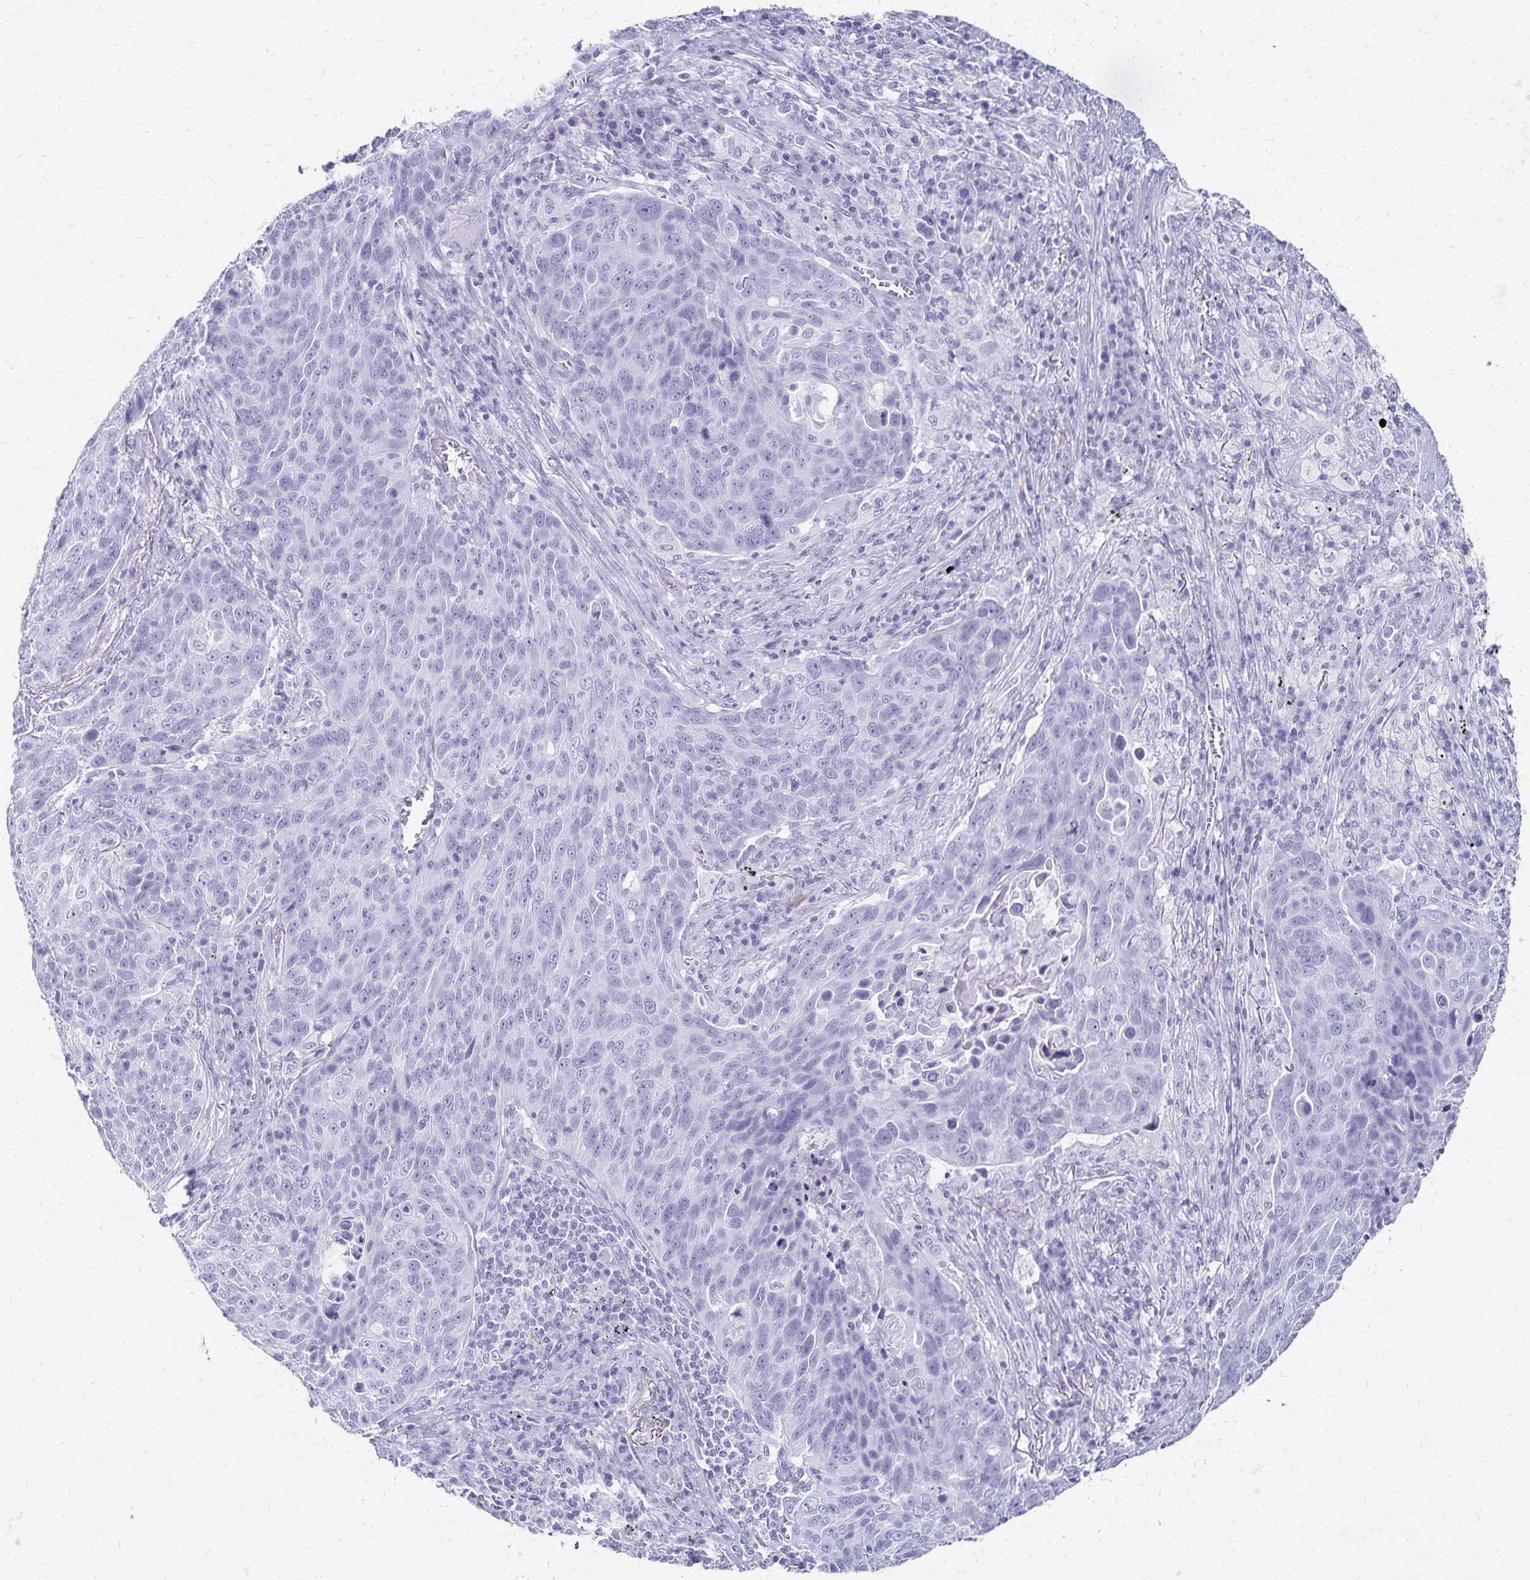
{"staining": {"intensity": "negative", "quantity": "none", "location": "none"}, "tissue": "lung cancer", "cell_type": "Tumor cells", "image_type": "cancer", "snomed": [{"axis": "morphology", "description": "Squamous cell carcinoma, NOS"}, {"axis": "topography", "description": "Lung"}], "caption": "Tumor cells show no significant protein expression in lung squamous cell carcinoma.", "gene": "GIP", "patient": {"sex": "male", "age": 78}}